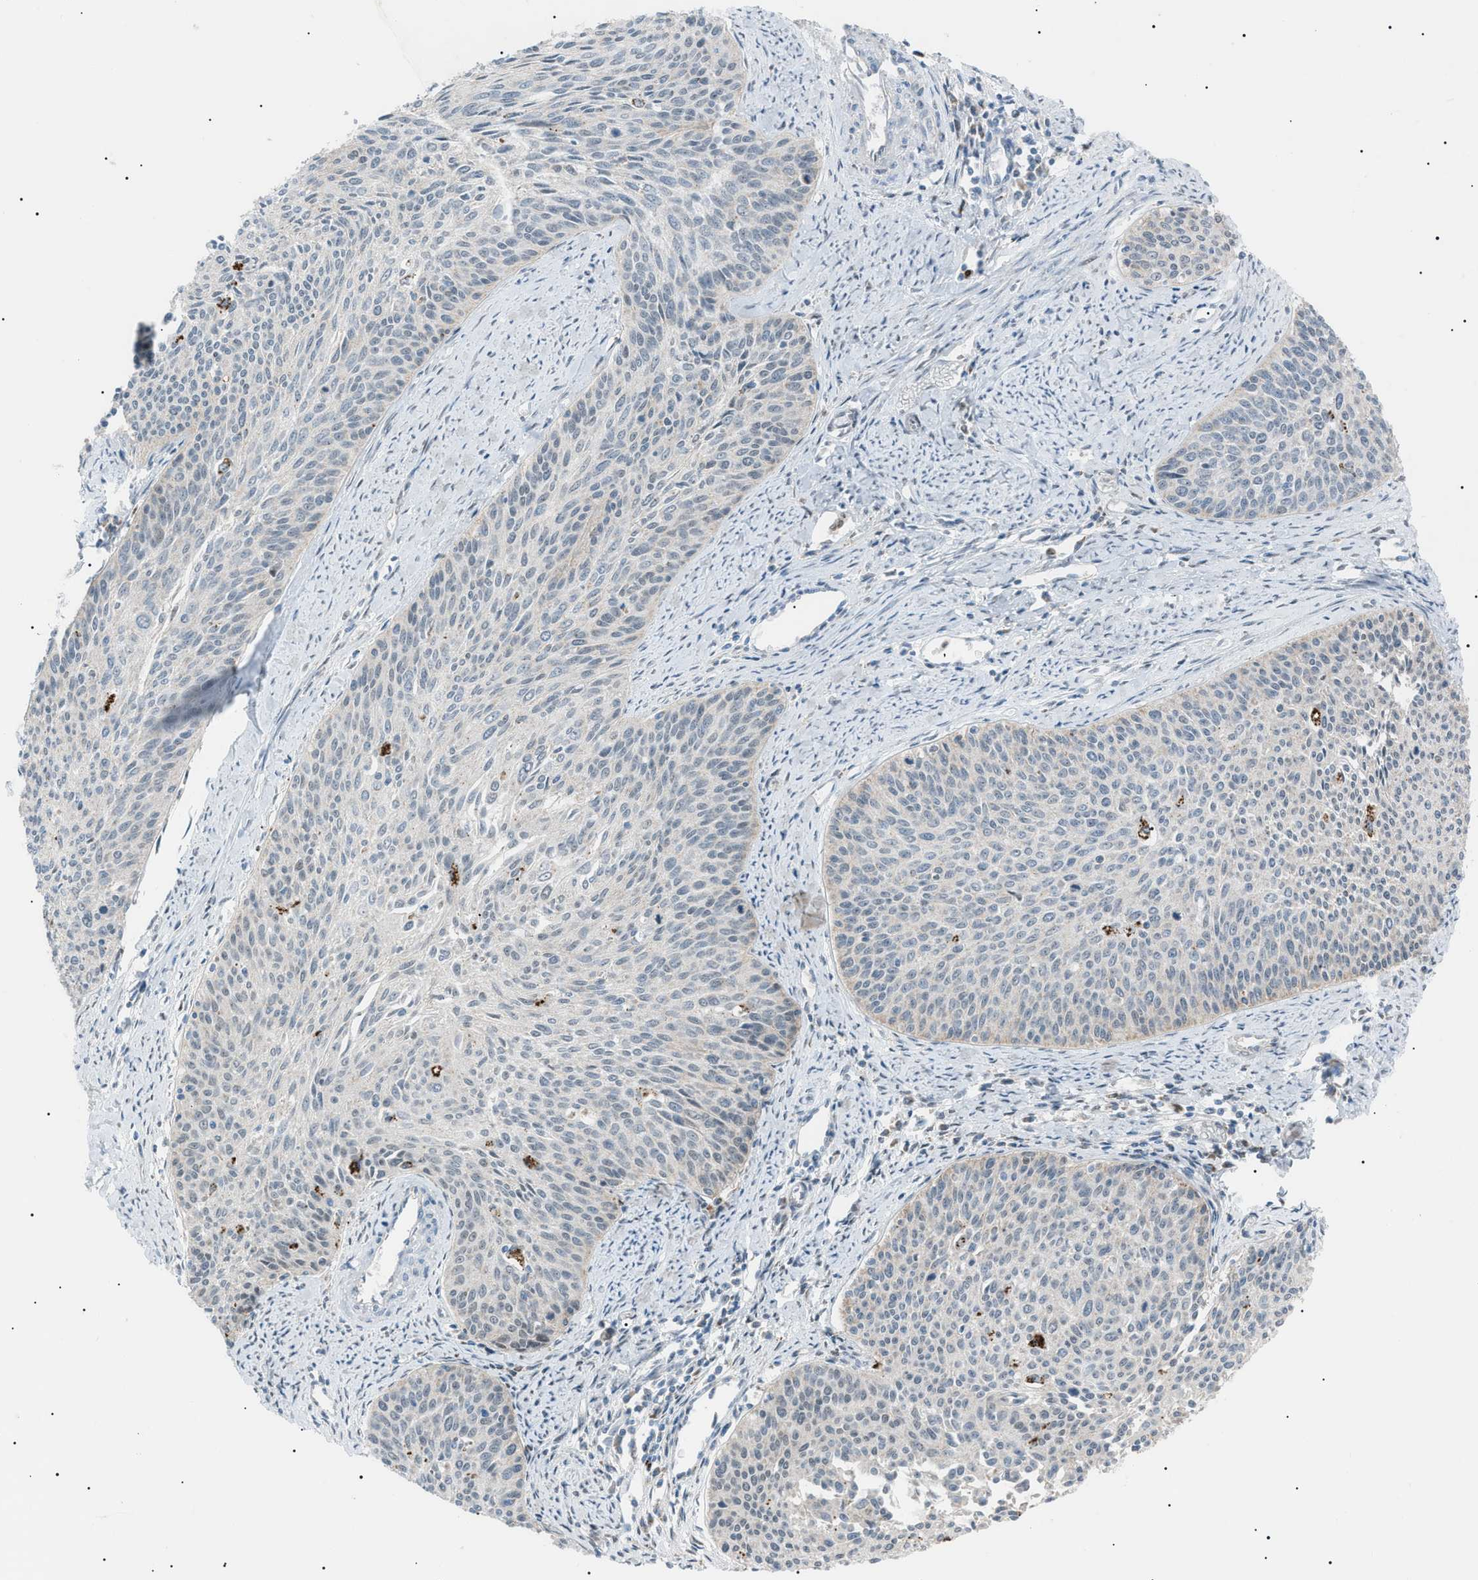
{"staining": {"intensity": "negative", "quantity": "none", "location": "none"}, "tissue": "cervical cancer", "cell_type": "Tumor cells", "image_type": "cancer", "snomed": [{"axis": "morphology", "description": "Squamous cell carcinoma, NOS"}, {"axis": "topography", "description": "Cervix"}], "caption": "The immunohistochemistry (IHC) micrograph has no significant expression in tumor cells of squamous cell carcinoma (cervical) tissue.", "gene": "ZNF516", "patient": {"sex": "female", "age": 55}}